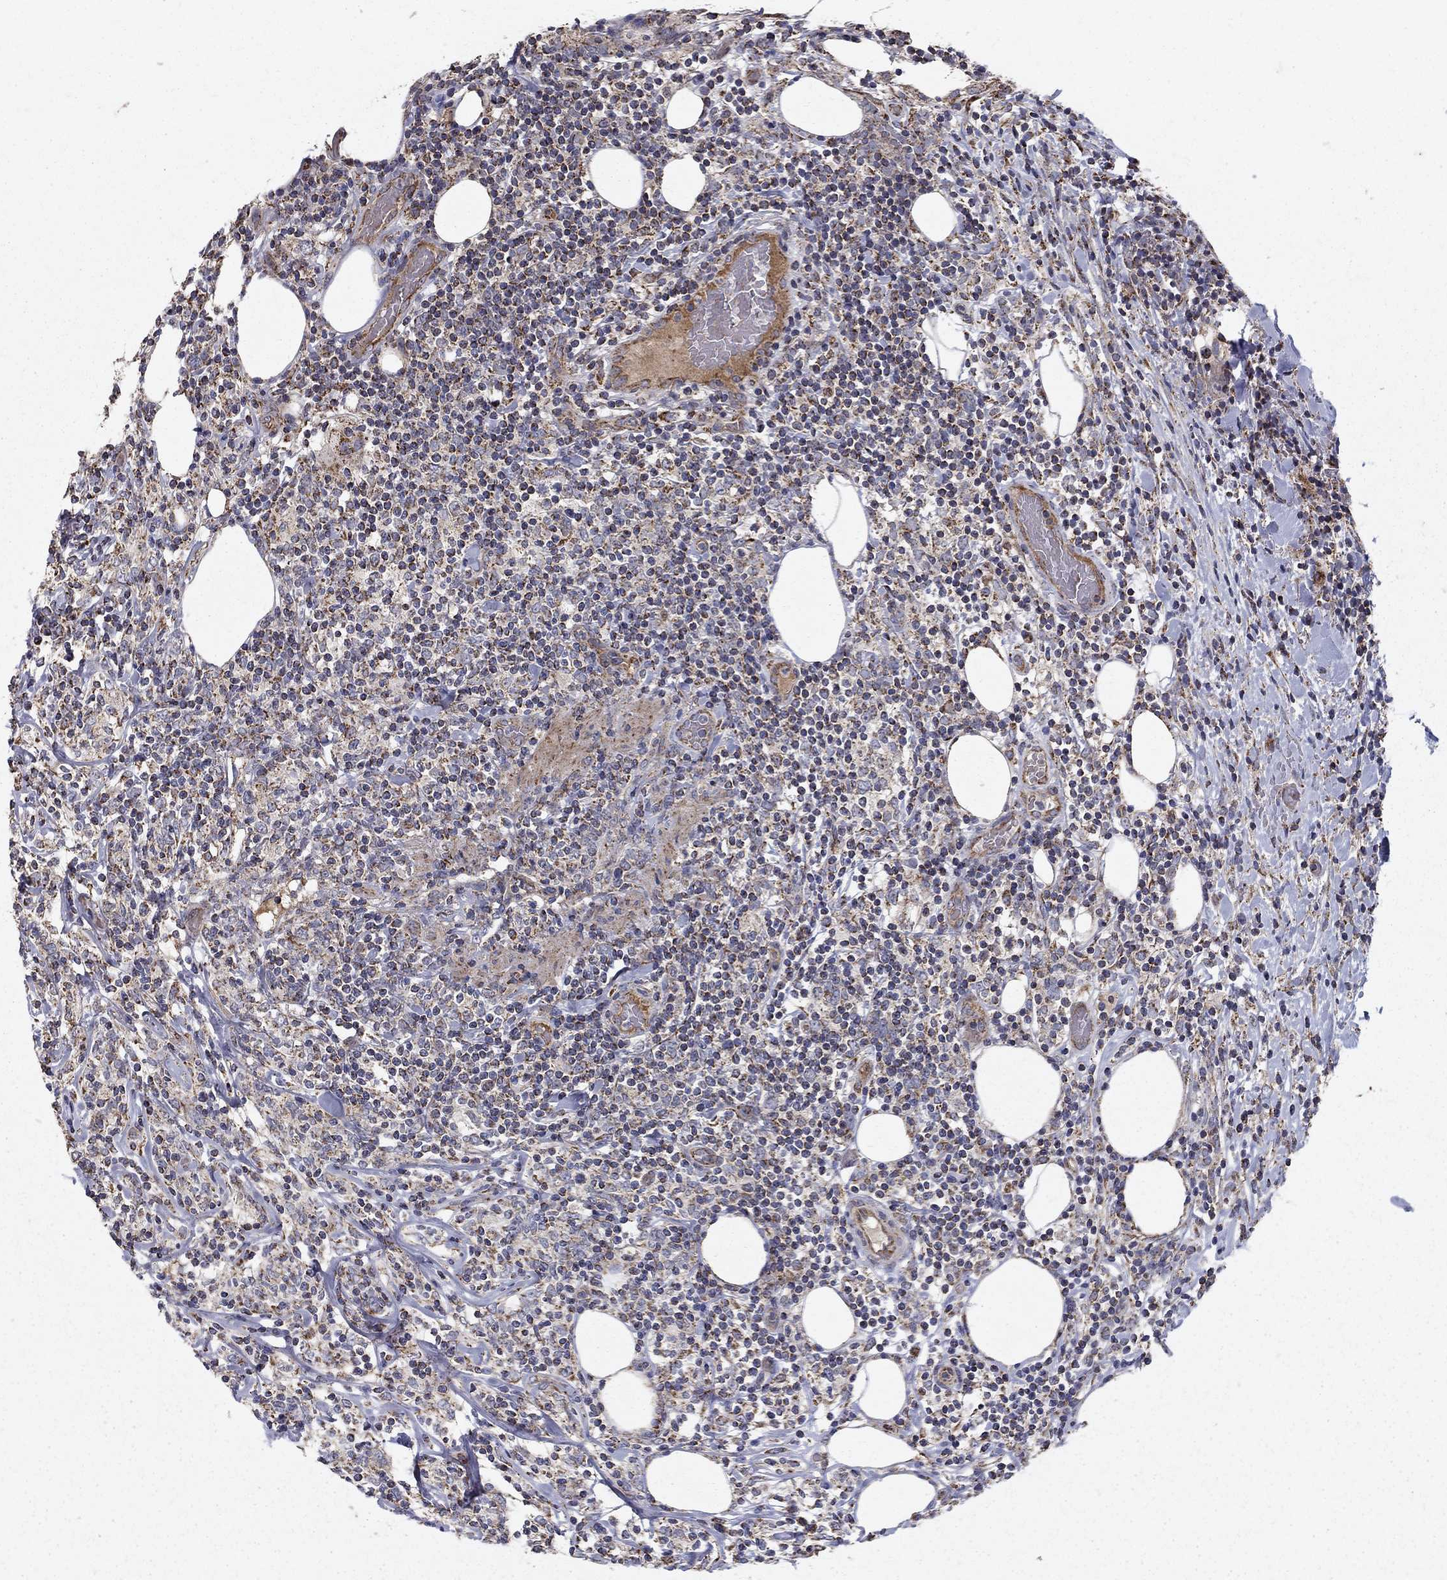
{"staining": {"intensity": "moderate", "quantity": "<25%", "location": "cytoplasmic/membranous"}, "tissue": "lymphoma", "cell_type": "Tumor cells", "image_type": "cancer", "snomed": [{"axis": "morphology", "description": "Malignant lymphoma, non-Hodgkin's type, High grade"}, {"axis": "topography", "description": "Lymph node"}], "caption": "Lymphoma stained with IHC reveals moderate cytoplasmic/membranous staining in approximately <25% of tumor cells.", "gene": "NDUFS8", "patient": {"sex": "female", "age": 84}}